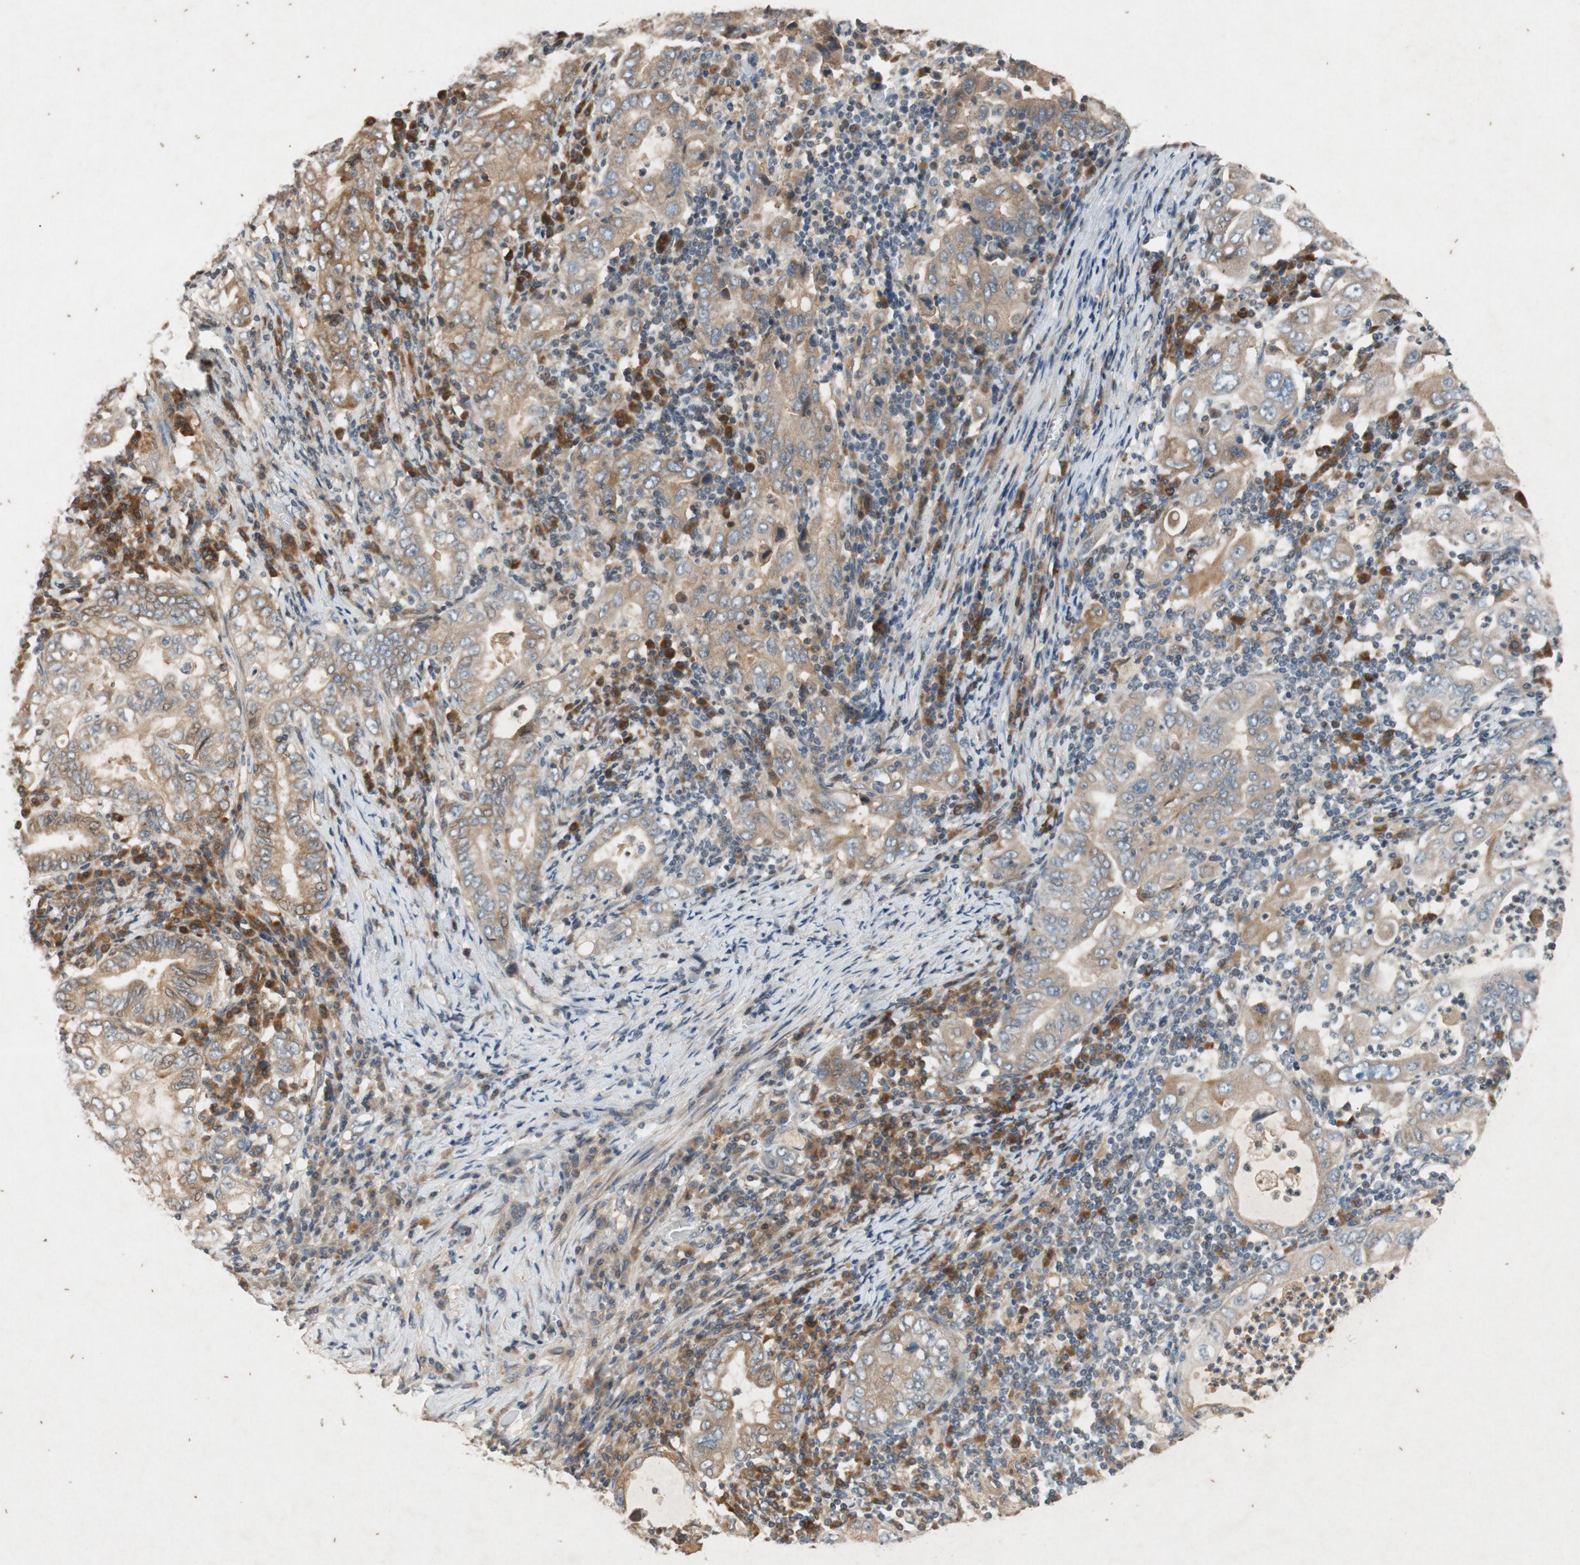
{"staining": {"intensity": "moderate", "quantity": ">75%", "location": "cytoplasmic/membranous"}, "tissue": "stomach cancer", "cell_type": "Tumor cells", "image_type": "cancer", "snomed": [{"axis": "morphology", "description": "Normal tissue, NOS"}, {"axis": "morphology", "description": "Adenocarcinoma, NOS"}, {"axis": "topography", "description": "Esophagus"}, {"axis": "topography", "description": "Stomach, upper"}, {"axis": "topography", "description": "Peripheral nerve tissue"}], "caption": "There is medium levels of moderate cytoplasmic/membranous expression in tumor cells of adenocarcinoma (stomach), as demonstrated by immunohistochemical staining (brown color).", "gene": "ATP2C1", "patient": {"sex": "male", "age": 62}}